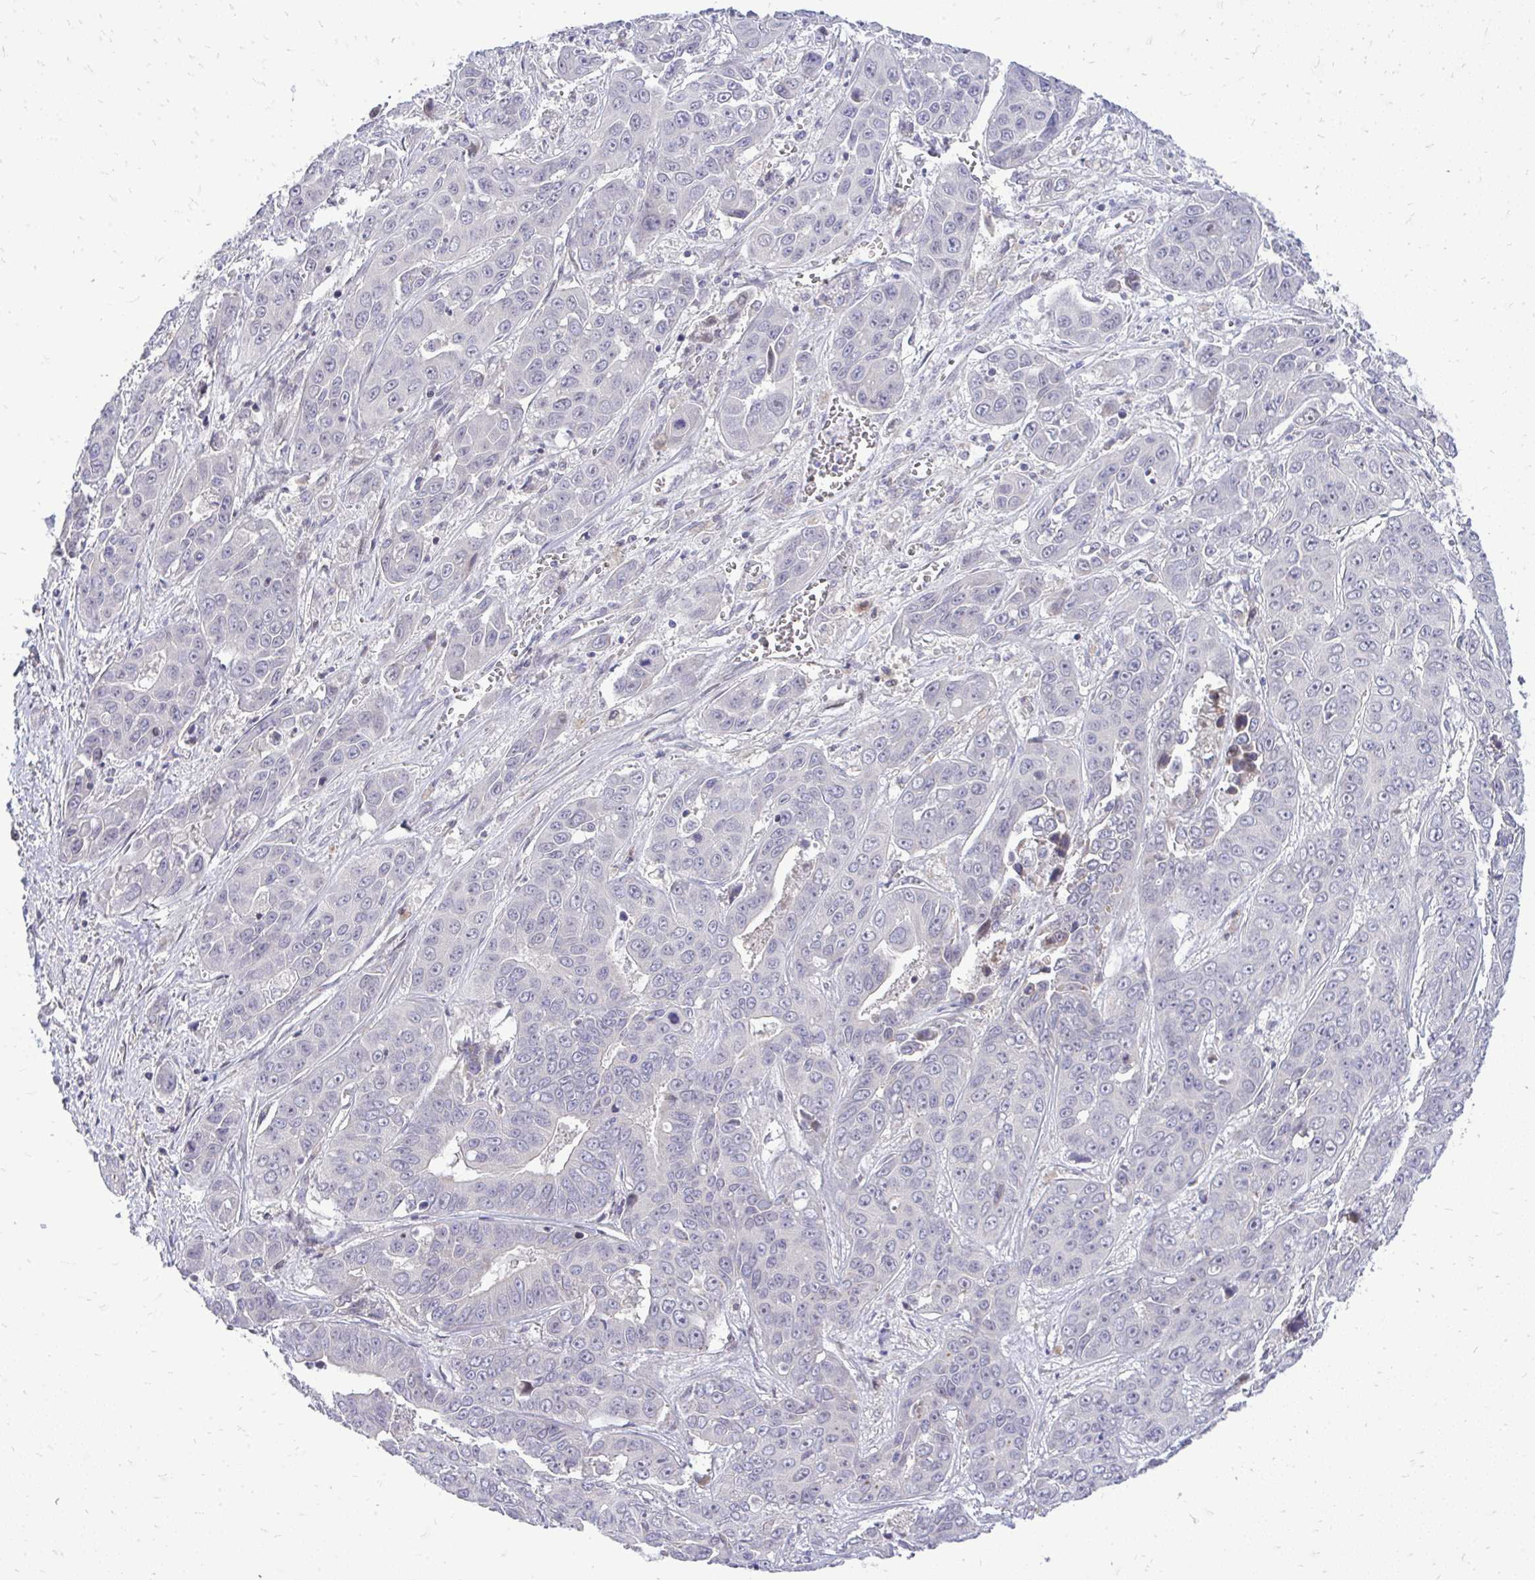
{"staining": {"intensity": "negative", "quantity": "none", "location": "none"}, "tissue": "liver cancer", "cell_type": "Tumor cells", "image_type": "cancer", "snomed": [{"axis": "morphology", "description": "Cholangiocarcinoma"}, {"axis": "topography", "description": "Liver"}], "caption": "Immunohistochemistry image of neoplastic tissue: human liver cancer (cholangiocarcinoma) stained with DAB (3,3'-diaminobenzidine) shows no significant protein expression in tumor cells.", "gene": "OR8D1", "patient": {"sex": "female", "age": 52}}